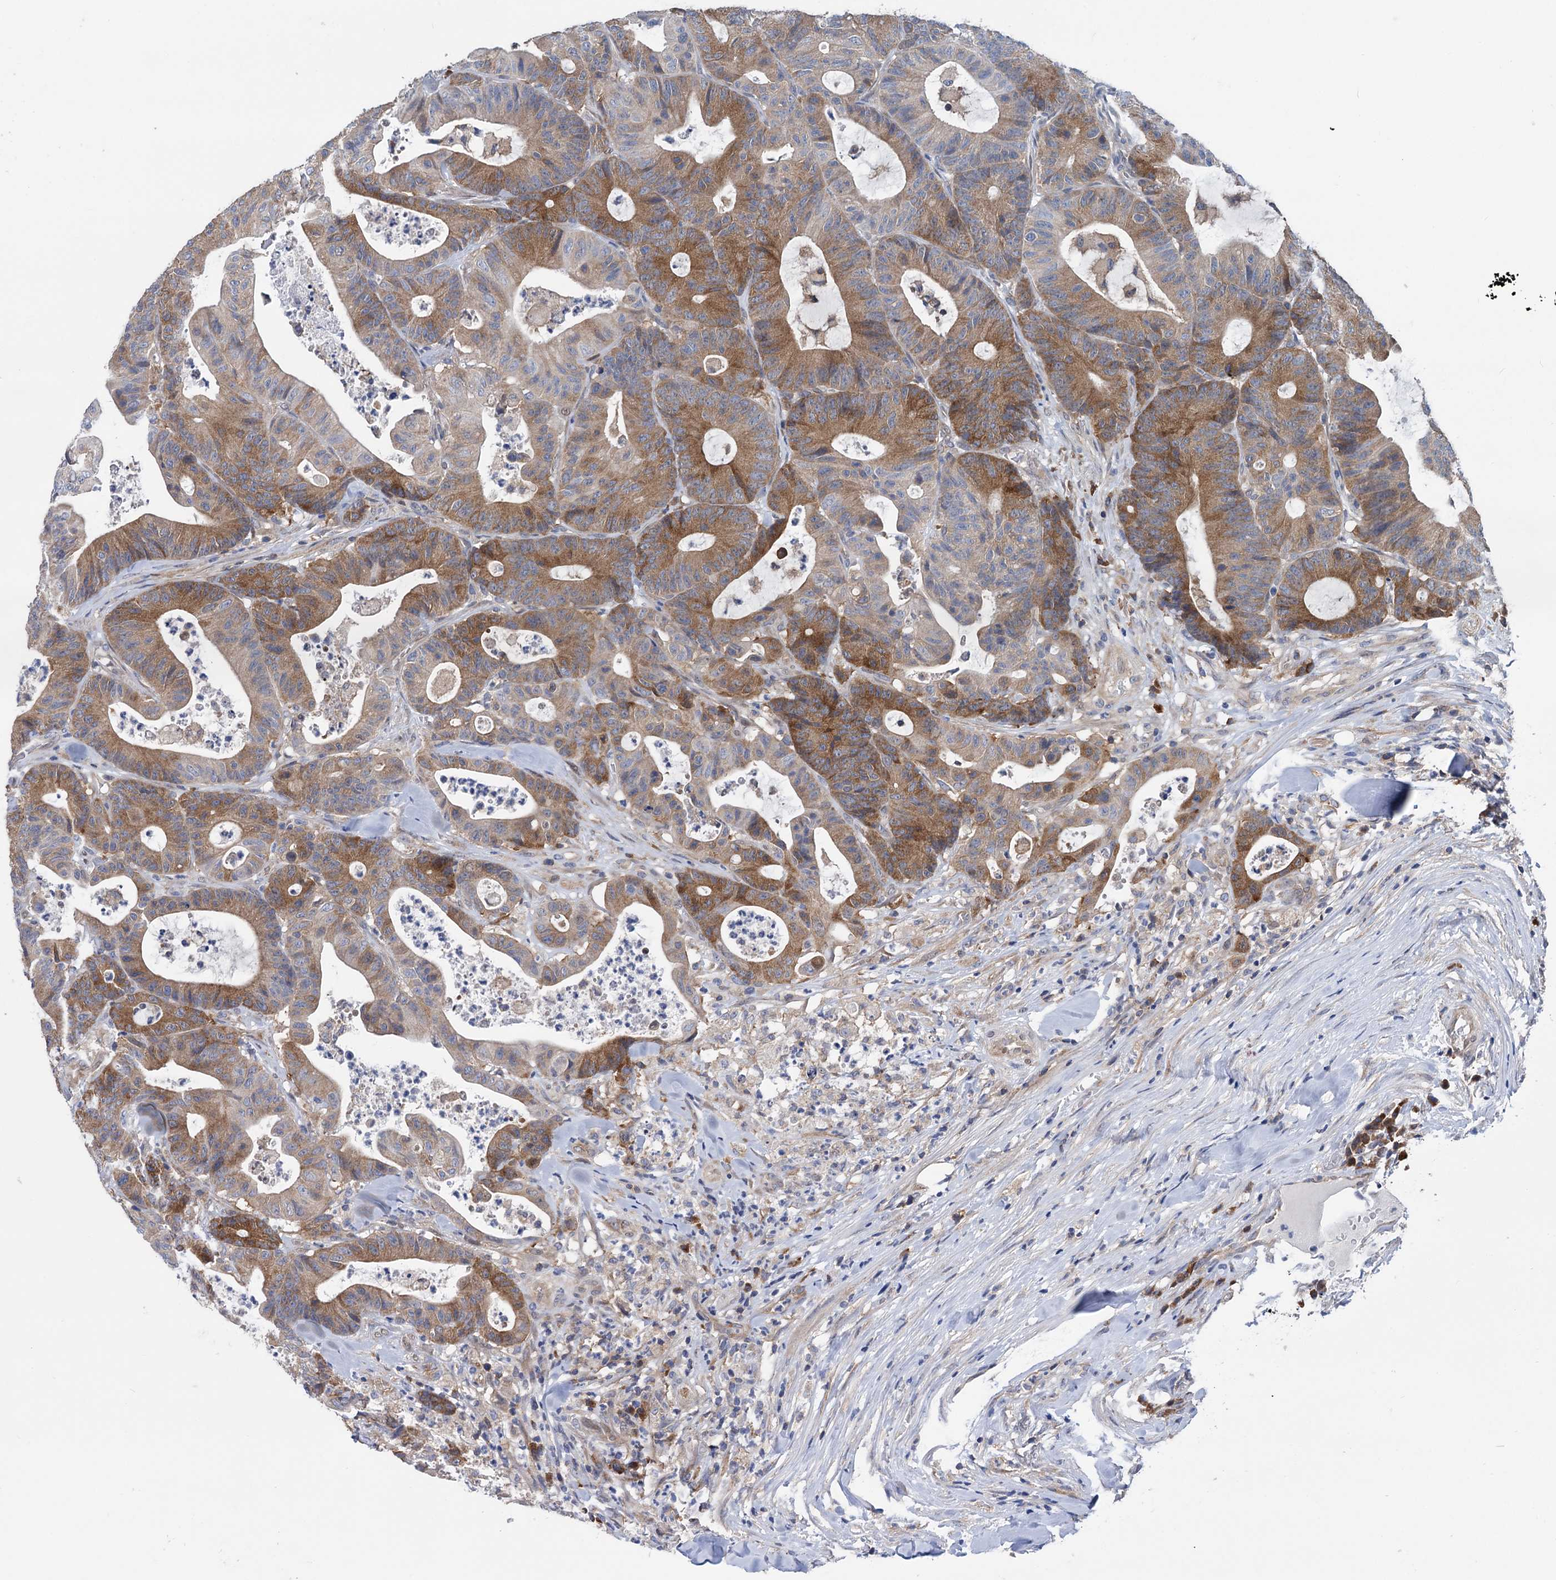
{"staining": {"intensity": "moderate", "quantity": ">75%", "location": "cytoplasmic/membranous"}, "tissue": "colorectal cancer", "cell_type": "Tumor cells", "image_type": "cancer", "snomed": [{"axis": "morphology", "description": "Adenocarcinoma, NOS"}, {"axis": "topography", "description": "Colon"}], "caption": "Adenocarcinoma (colorectal) was stained to show a protein in brown. There is medium levels of moderate cytoplasmic/membranous expression in approximately >75% of tumor cells. (DAB (3,3'-diaminobenzidine) = brown stain, brightfield microscopy at high magnification).", "gene": "ZNRD2", "patient": {"sex": "female", "age": 84}}